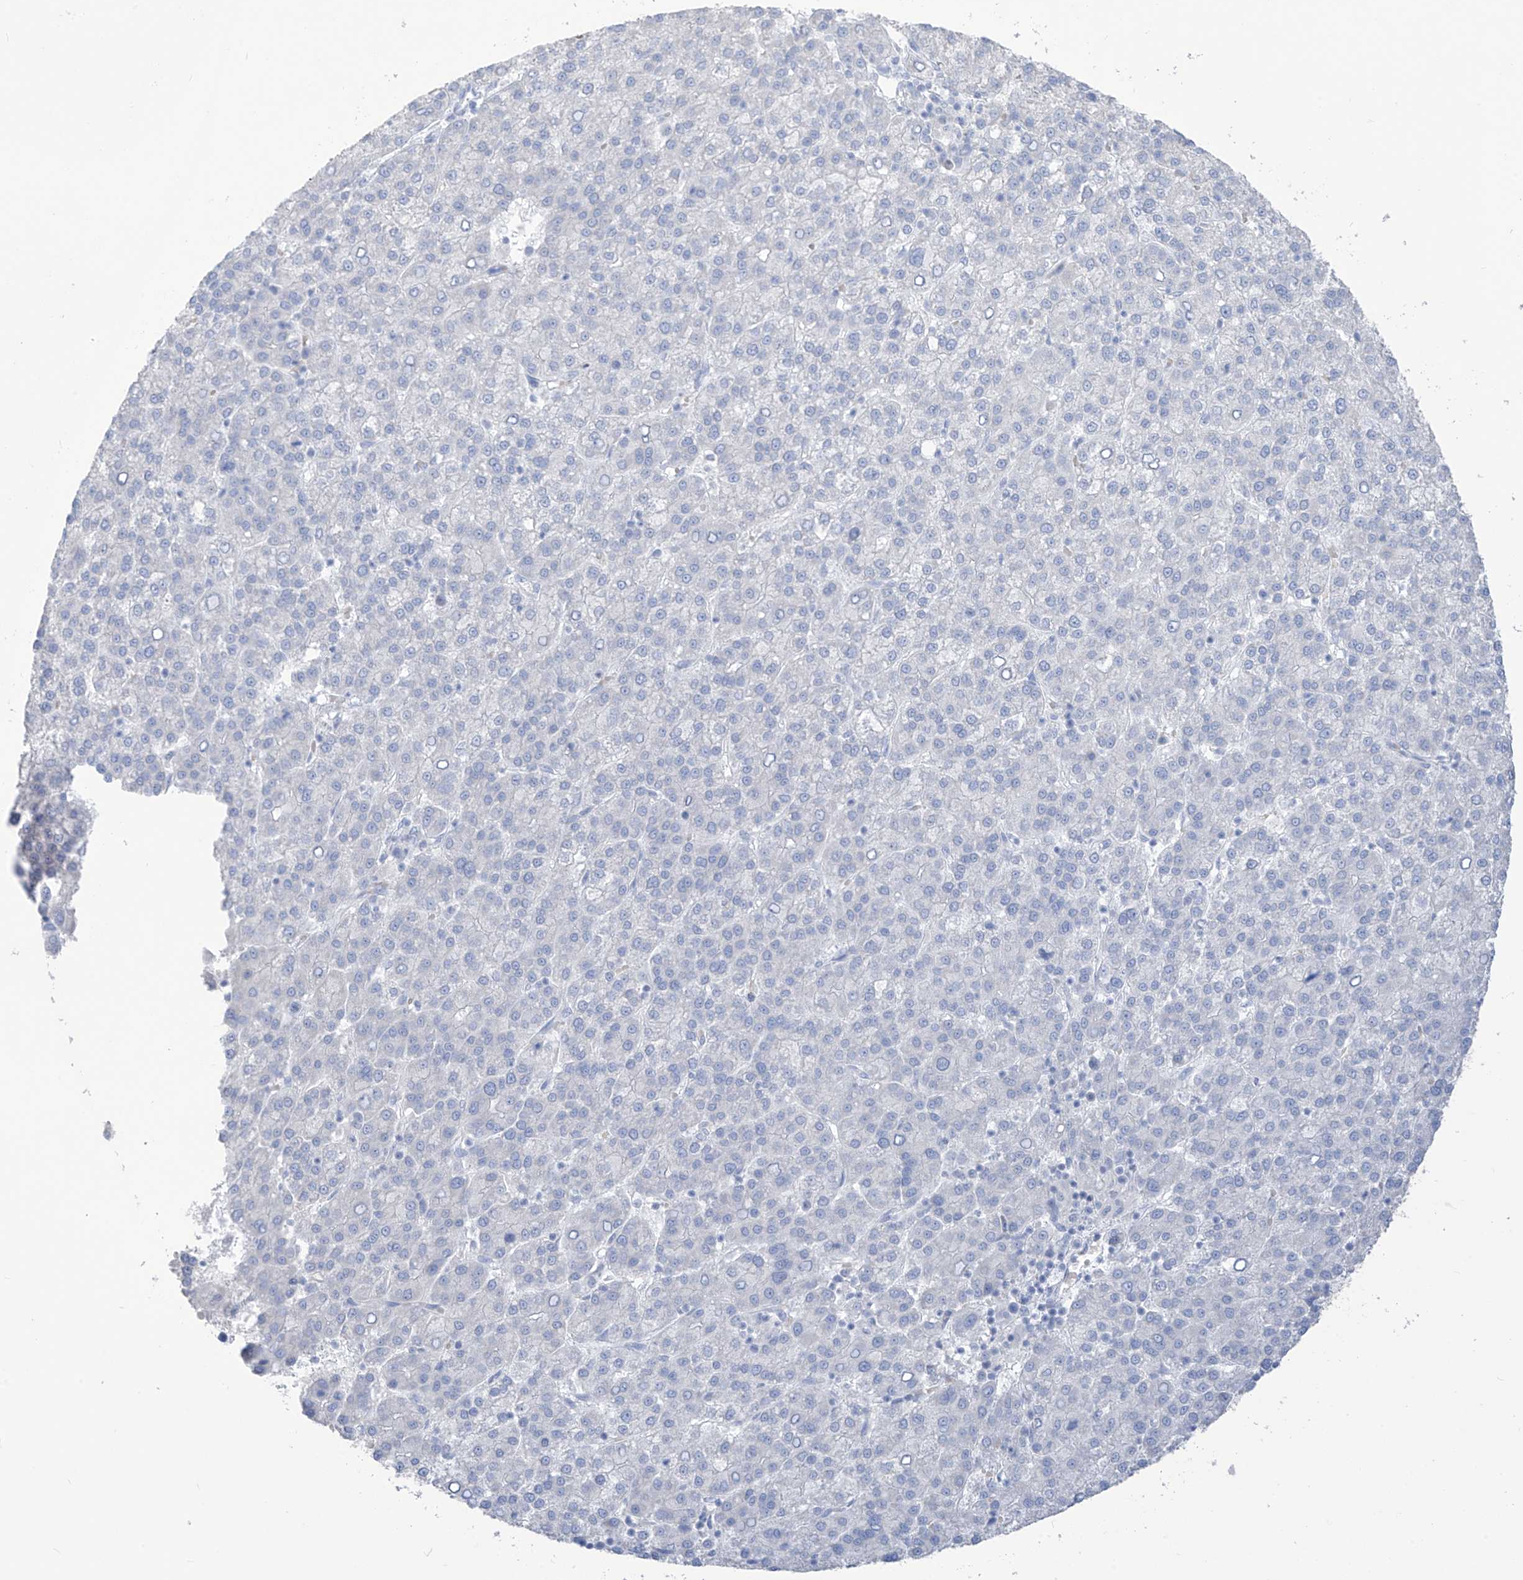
{"staining": {"intensity": "negative", "quantity": "none", "location": "none"}, "tissue": "liver cancer", "cell_type": "Tumor cells", "image_type": "cancer", "snomed": [{"axis": "morphology", "description": "Carcinoma, Hepatocellular, NOS"}, {"axis": "topography", "description": "Liver"}], "caption": "This histopathology image is of liver hepatocellular carcinoma stained with IHC to label a protein in brown with the nuclei are counter-stained blue. There is no staining in tumor cells.", "gene": "ASPRV1", "patient": {"sex": "female", "age": 58}}